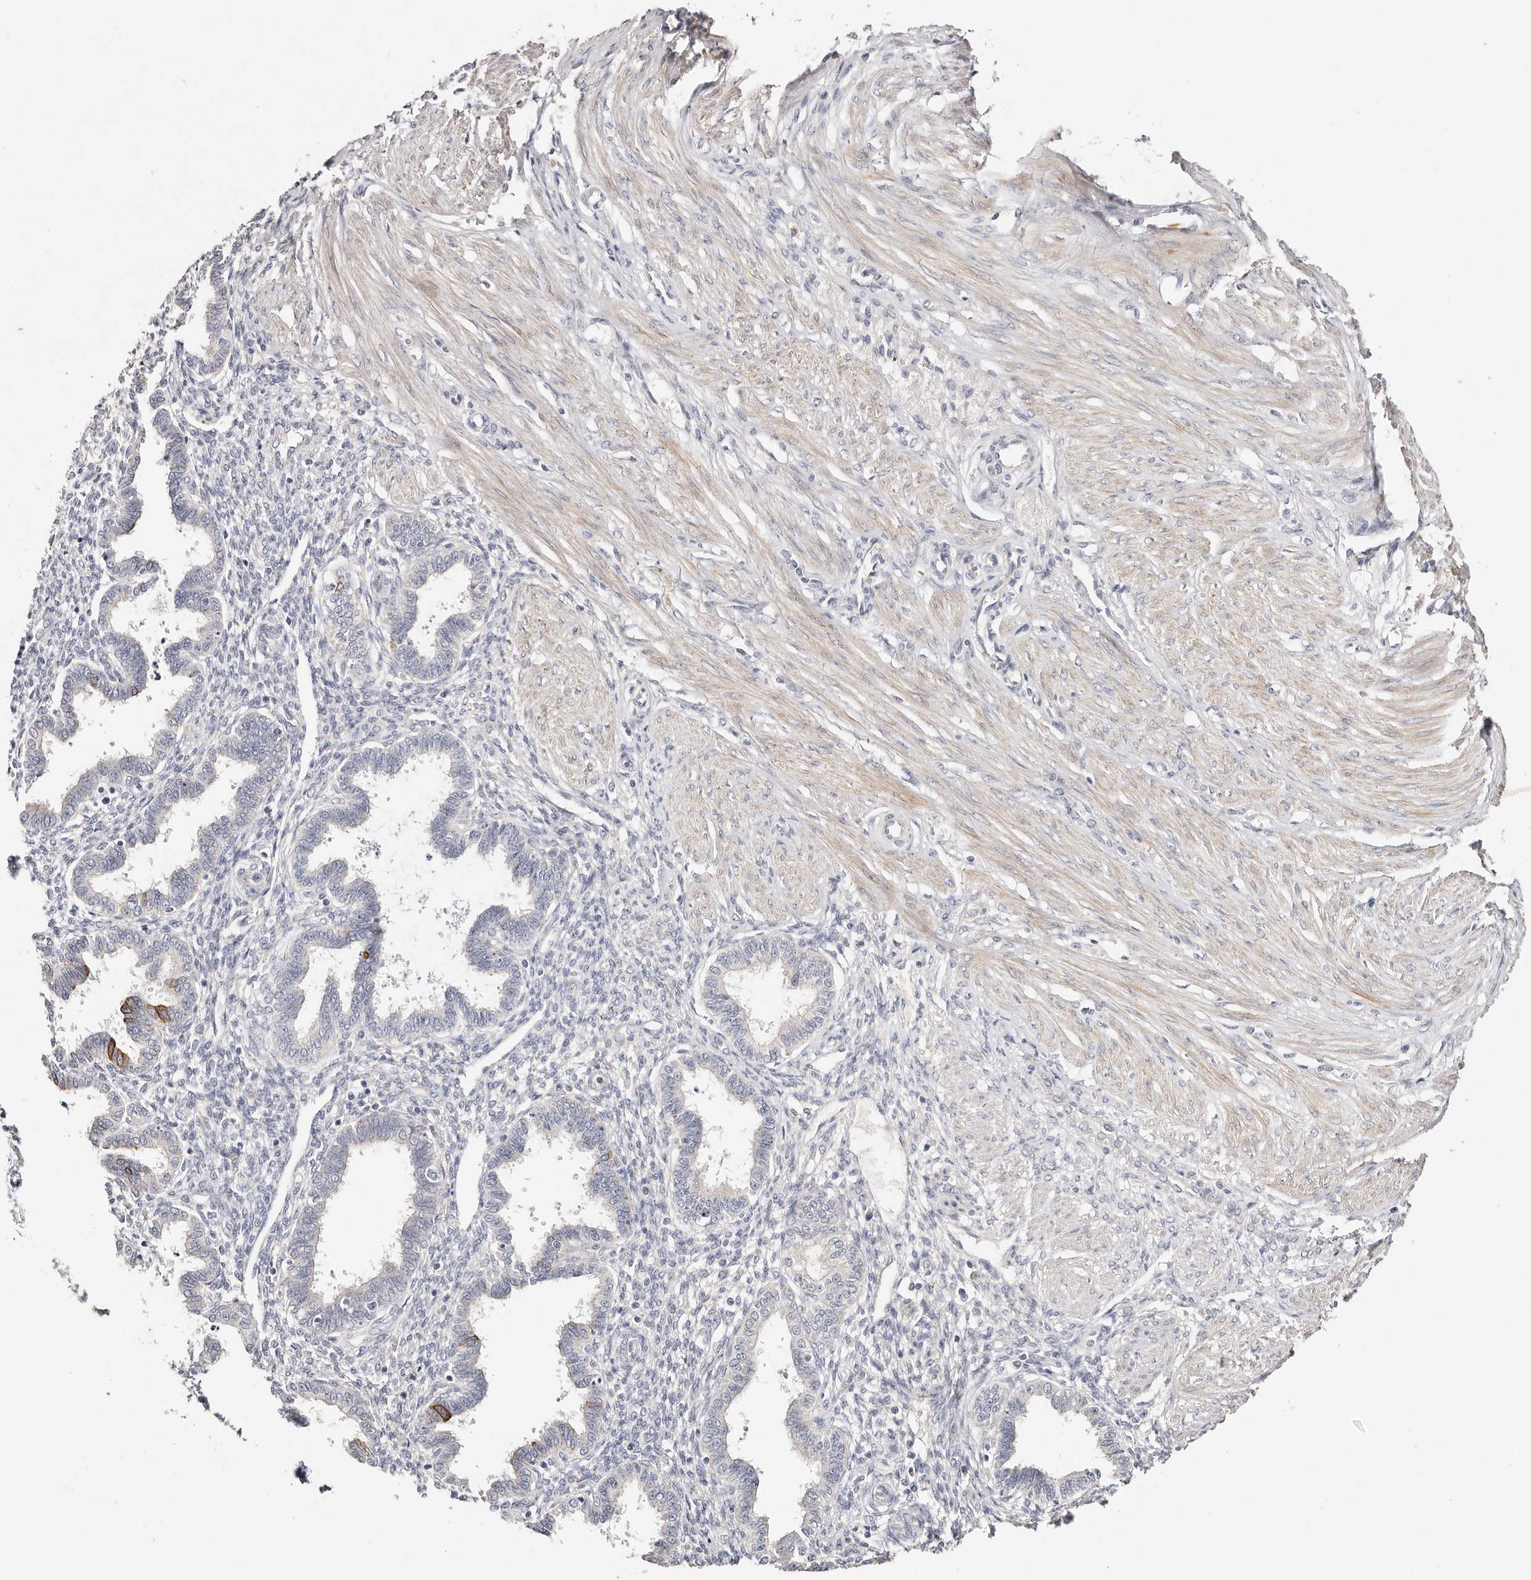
{"staining": {"intensity": "negative", "quantity": "none", "location": "none"}, "tissue": "endometrium", "cell_type": "Cells in endometrial stroma", "image_type": "normal", "snomed": [{"axis": "morphology", "description": "Normal tissue, NOS"}, {"axis": "topography", "description": "Endometrium"}], "caption": "Immunohistochemistry (IHC) image of benign endometrium stained for a protein (brown), which shows no expression in cells in endometrial stroma. (DAB (3,3'-diaminobenzidine) immunohistochemistry with hematoxylin counter stain).", "gene": "VIPAS39", "patient": {"sex": "female", "age": 33}}